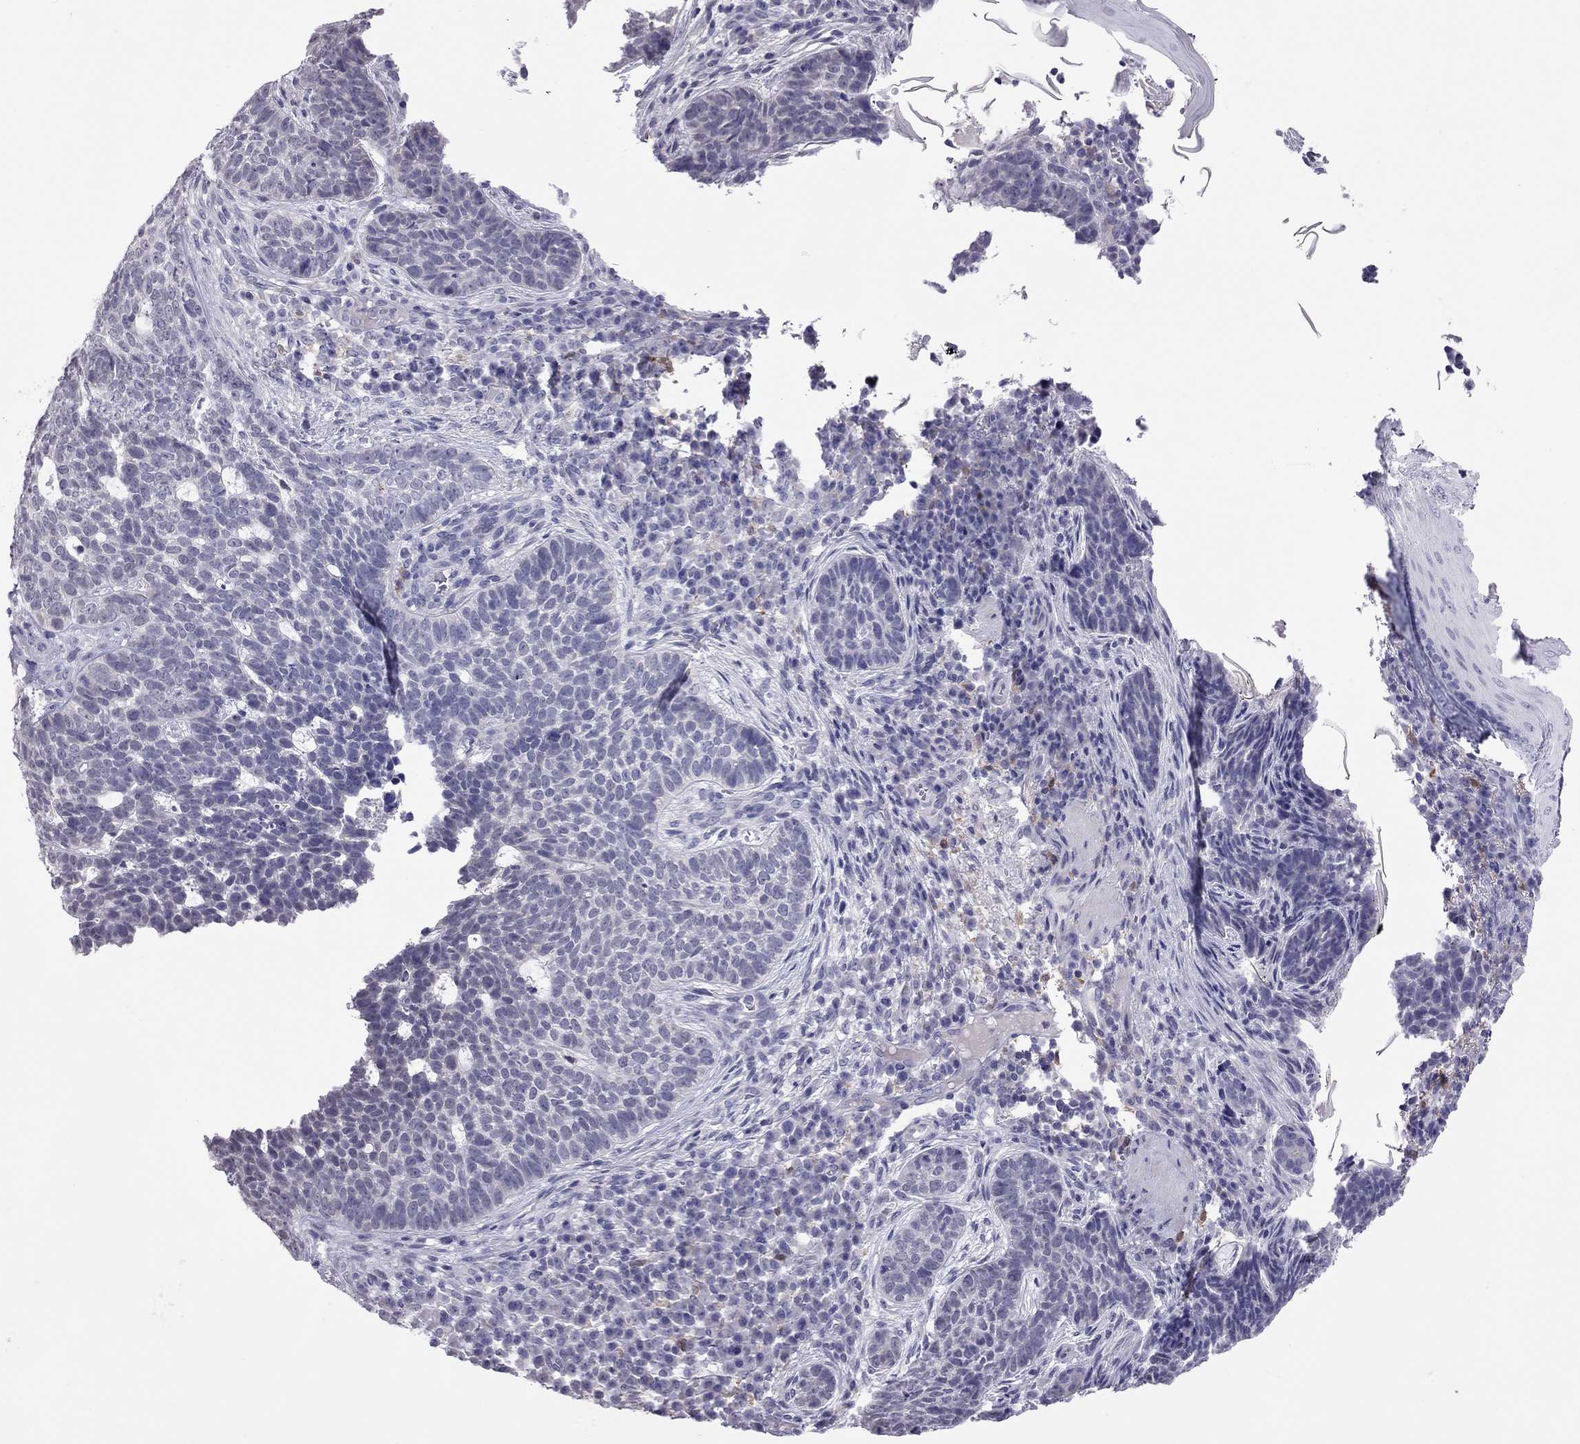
{"staining": {"intensity": "negative", "quantity": "none", "location": "none"}, "tissue": "skin cancer", "cell_type": "Tumor cells", "image_type": "cancer", "snomed": [{"axis": "morphology", "description": "Basal cell carcinoma"}, {"axis": "topography", "description": "Skin"}], "caption": "Skin cancer was stained to show a protein in brown. There is no significant expression in tumor cells.", "gene": "PPP1R3A", "patient": {"sex": "female", "age": 69}}